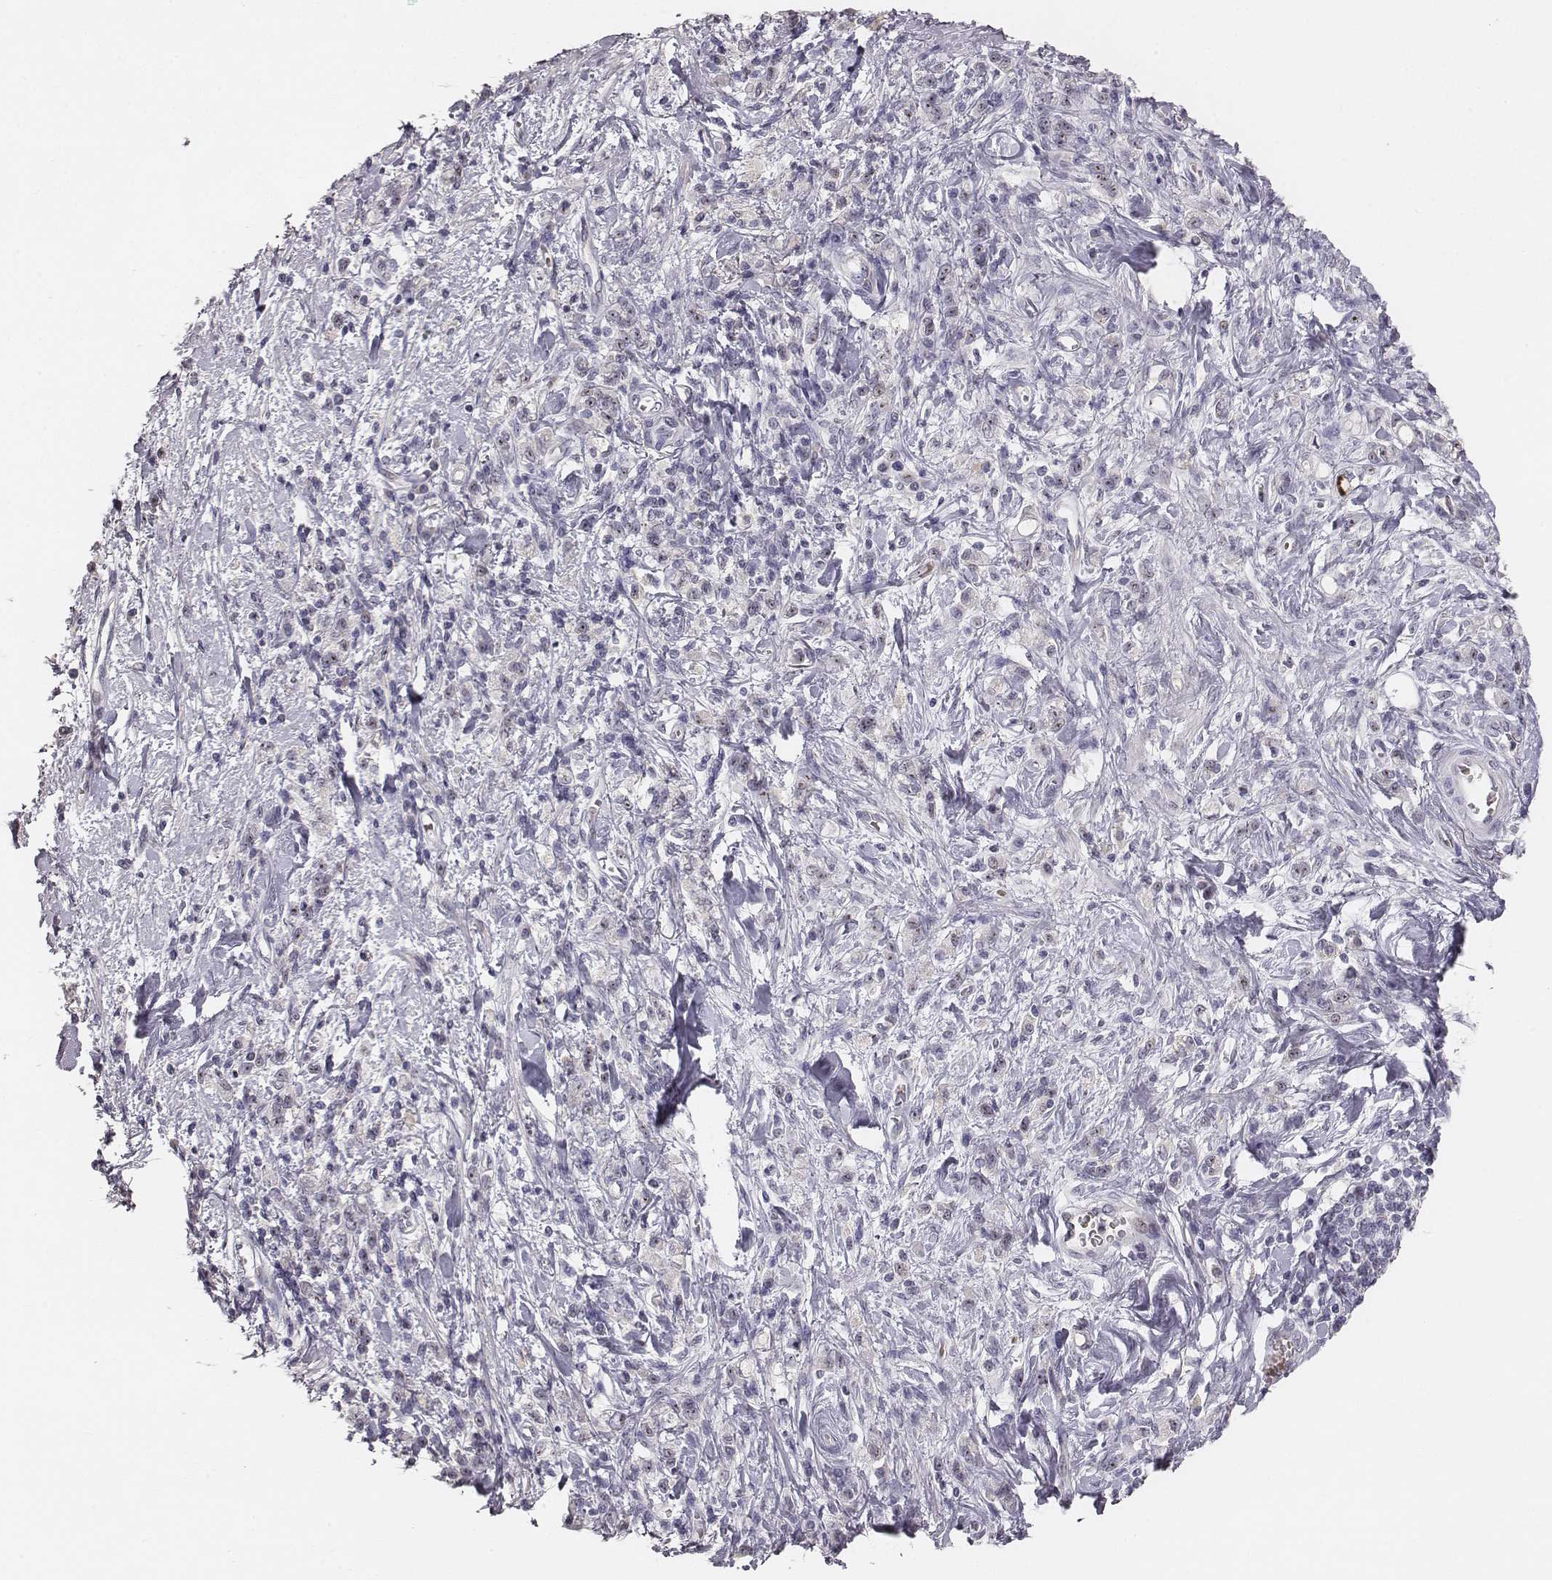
{"staining": {"intensity": "moderate", "quantity": "<25%", "location": "nuclear"}, "tissue": "stomach cancer", "cell_type": "Tumor cells", "image_type": "cancer", "snomed": [{"axis": "morphology", "description": "Adenocarcinoma, NOS"}, {"axis": "topography", "description": "Stomach"}], "caption": "Immunohistochemistry of stomach cancer shows low levels of moderate nuclear staining in approximately <25% of tumor cells.", "gene": "NIFK", "patient": {"sex": "male", "age": 77}}